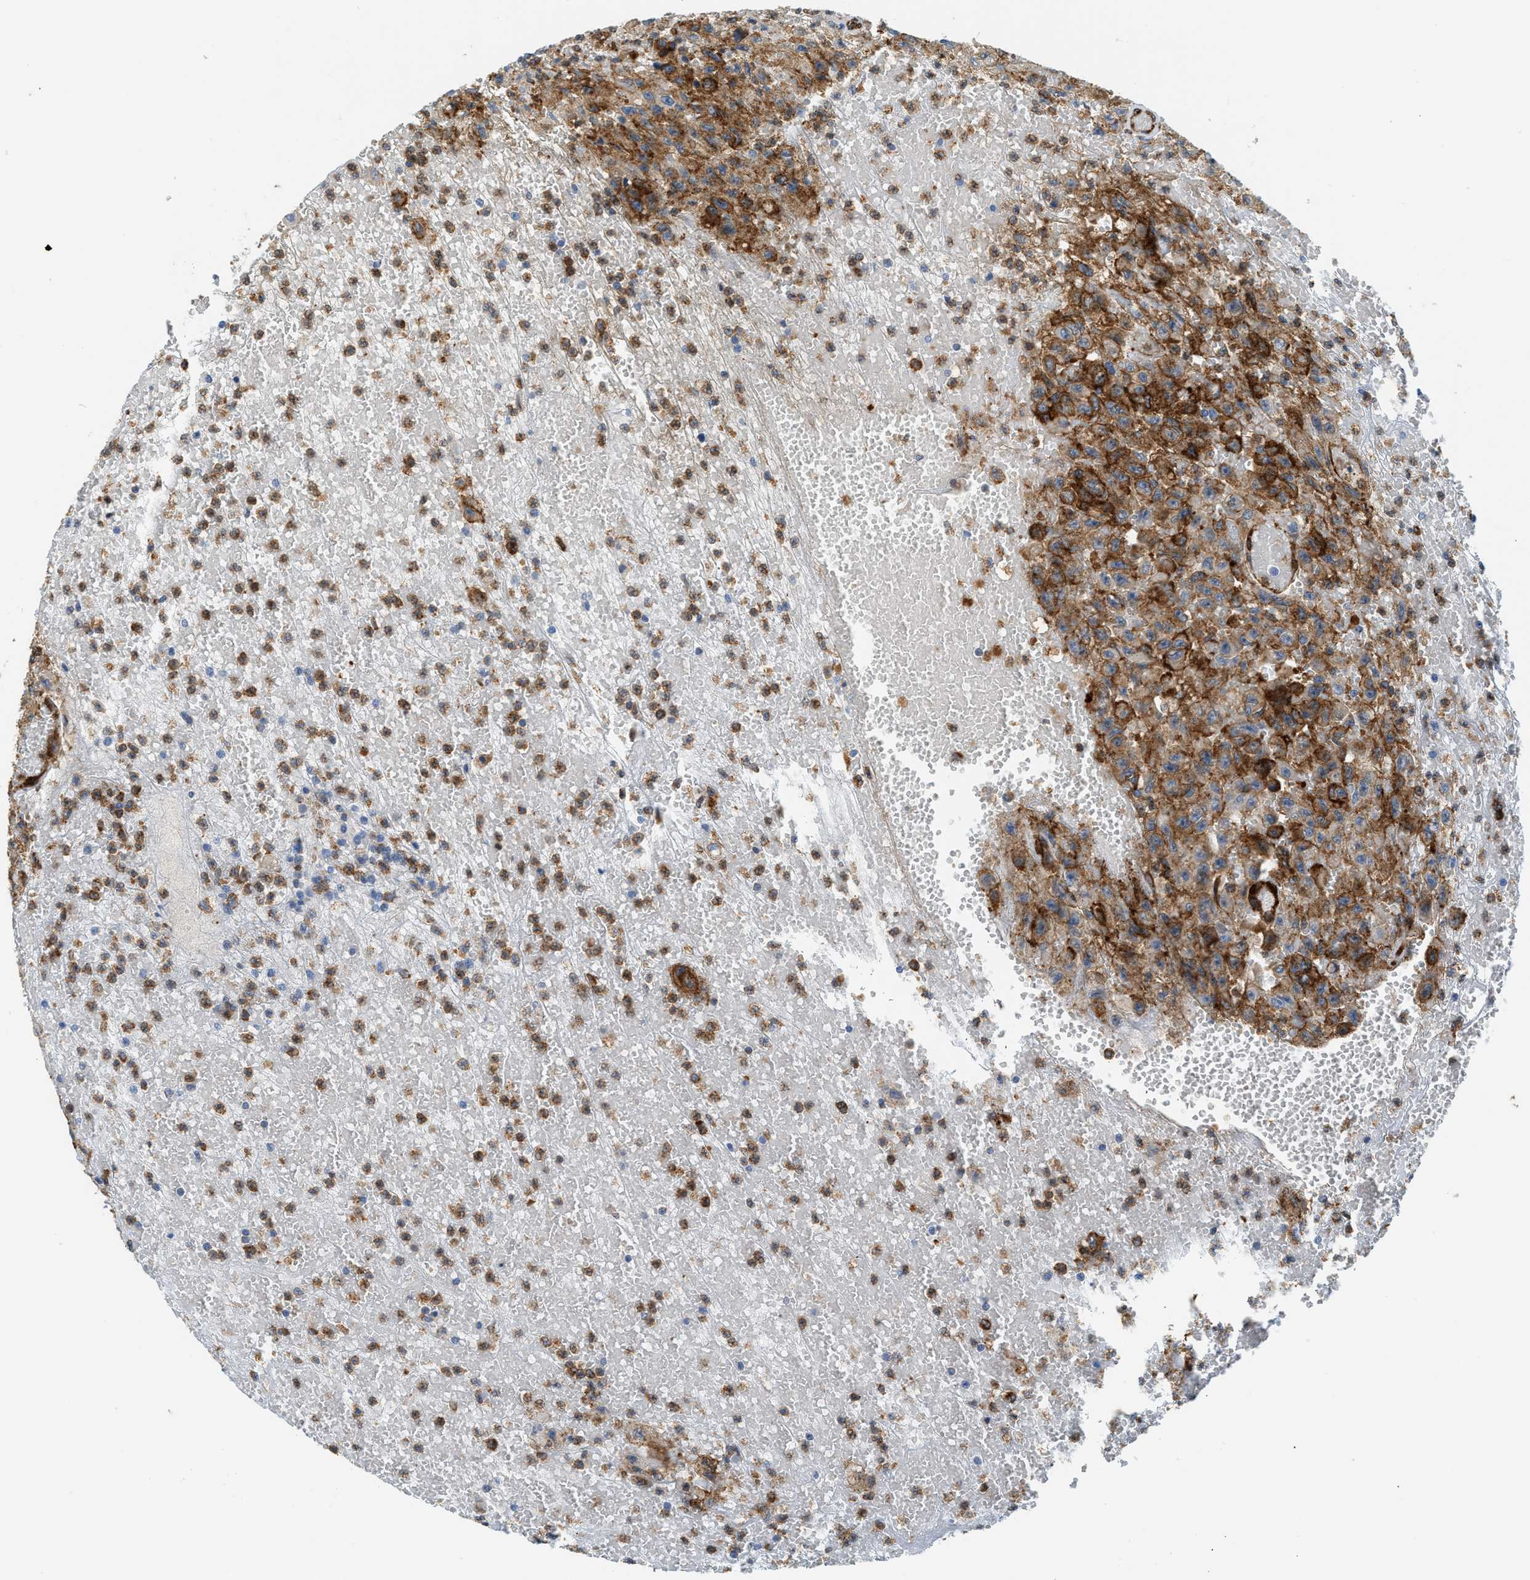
{"staining": {"intensity": "moderate", "quantity": ">75%", "location": "cytoplasmic/membranous"}, "tissue": "urothelial cancer", "cell_type": "Tumor cells", "image_type": "cancer", "snomed": [{"axis": "morphology", "description": "Urothelial carcinoma, High grade"}, {"axis": "topography", "description": "Urinary bladder"}], "caption": "A brown stain shows moderate cytoplasmic/membranous staining of a protein in human high-grade urothelial carcinoma tumor cells.", "gene": "HIP1", "patient": {"sex": "female", "age": 64}}